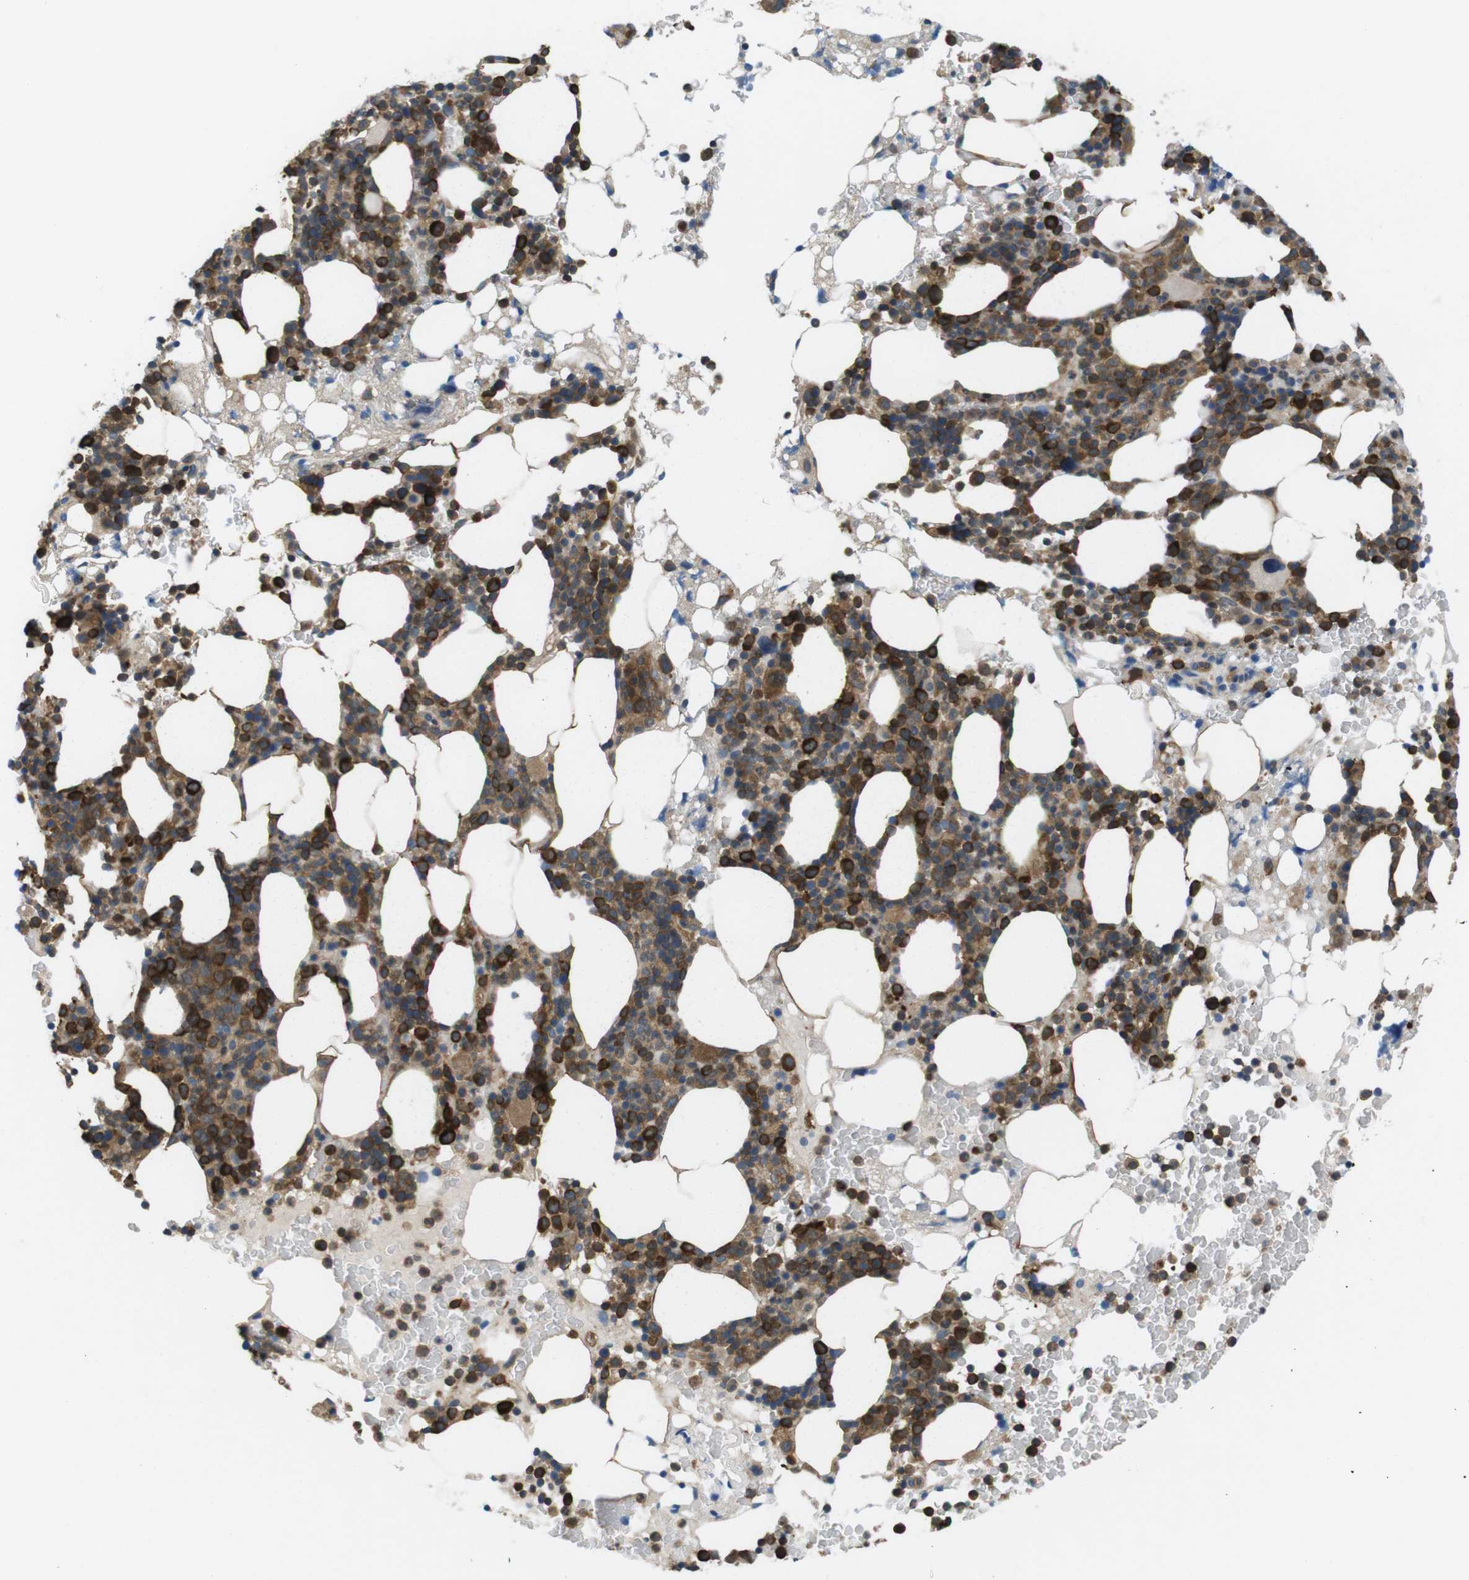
{"staining": {"intensity": "strong", "quantity": ">75%", "location": "cytoplasmic/membranous"}, "tissue": "bone marrow", "cell_type": "Hematopoietic cells", "image_type": "normal", "snomed": [{"axis": "morphology", "description": "Normal tissue, NOS"}, {"axis": "morphology", "description": "Inflammation, NOS"}, {"axis": "topography", "description": "Bone marrow"}], "caption": "Human bone marrow stained with a brown dye exhibits strong cytoplasmic/membranous positive expression in approximately >75% of hematopoietic cells.", "gene": "MTHFD1L", "patient": {"sex": "female", "age": 84}}